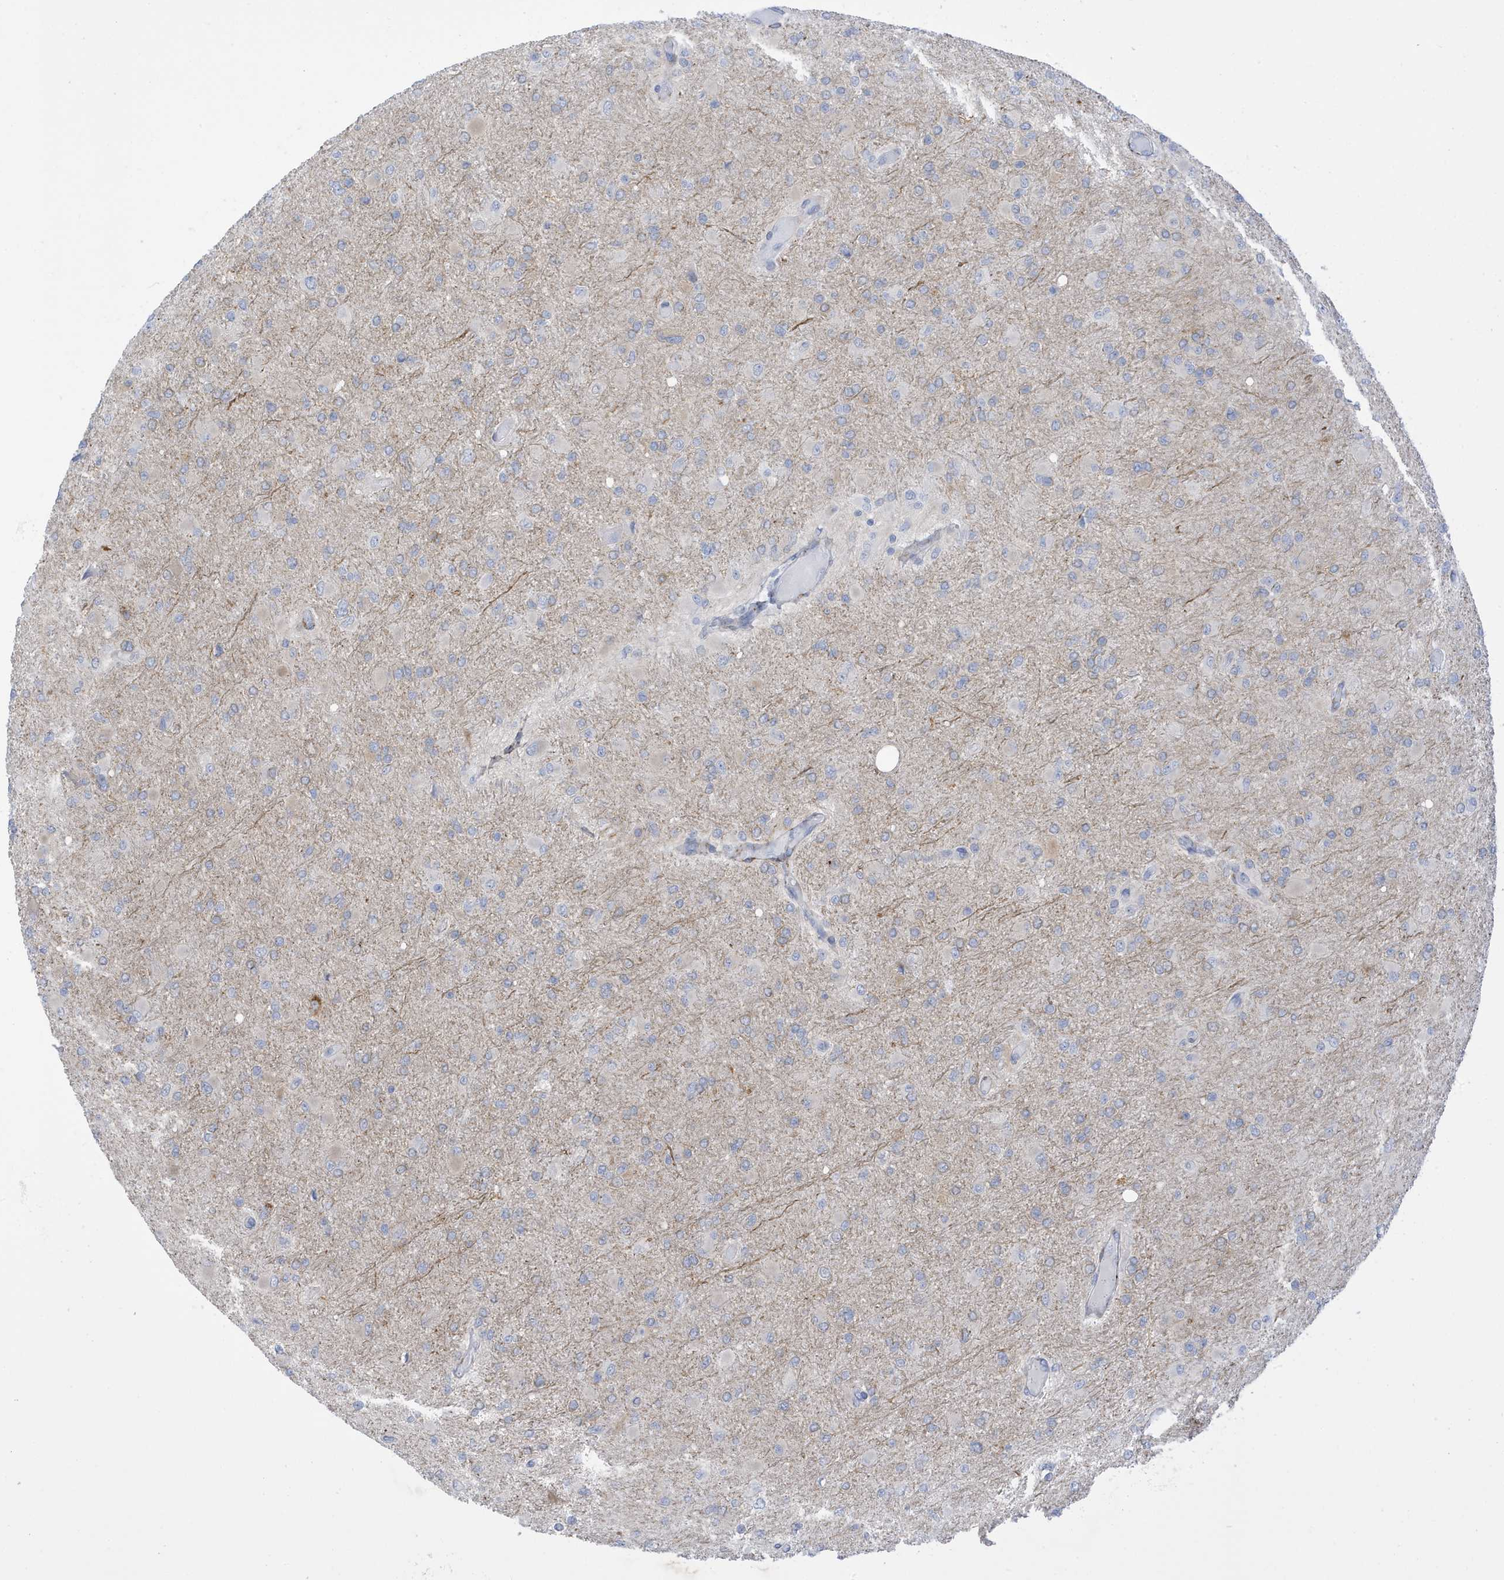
{"staining": {"intensity": "negative", "quantity": "none", "location": "none"}, "tissue": "glioma", "cell_type": "Tumor cells", "image_type": "cancer", "snomed": [{"axis": "morphology", "description": "Glioma, malignant, High grade"}, {"axis": "topography", "description": "Cerebral cortex"}], "caption": "Immunohistochemical staining of glioma demonstrates no significant positivity in tumor cells.", "gene": "PERM1", "patient": {"sex": "female", "age": 36}}